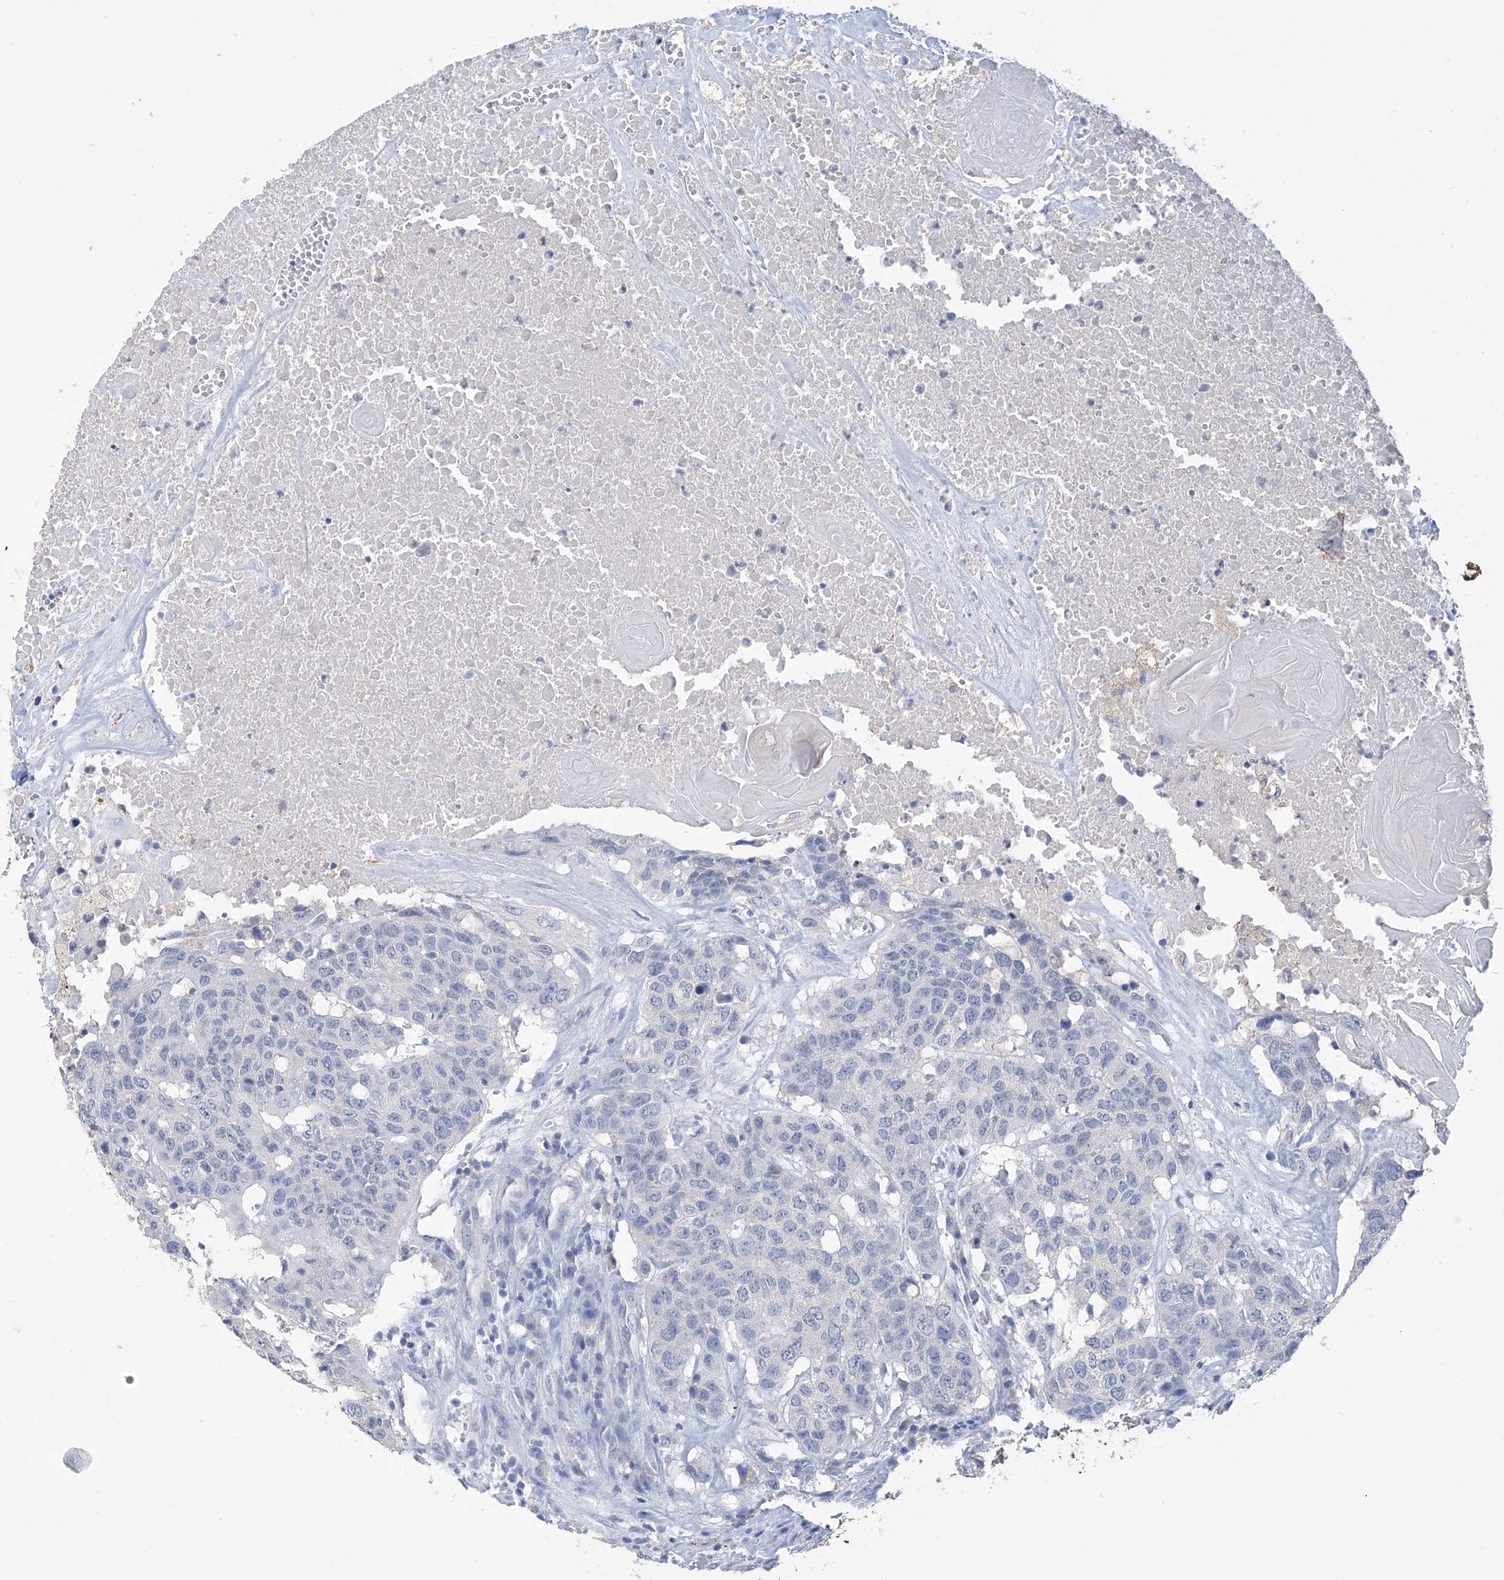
{"staining": {"intensity": "negative", "quantity": "none", "location": "none"}, "tissue": "head and neck cancer", "cell_type": "Tumor cells", "image_type": "cancer", "snomed": [{"axis": "morphology", "description": "Squamous cell carcinoma, NOS"}, {"axis": "topography", "description": "Head-Neck"}], "caption": "There is no significant expression in tumor cells of head and neck cancer.", "gene": "OGT", "patient": {"sex": "male", "age": 66}}